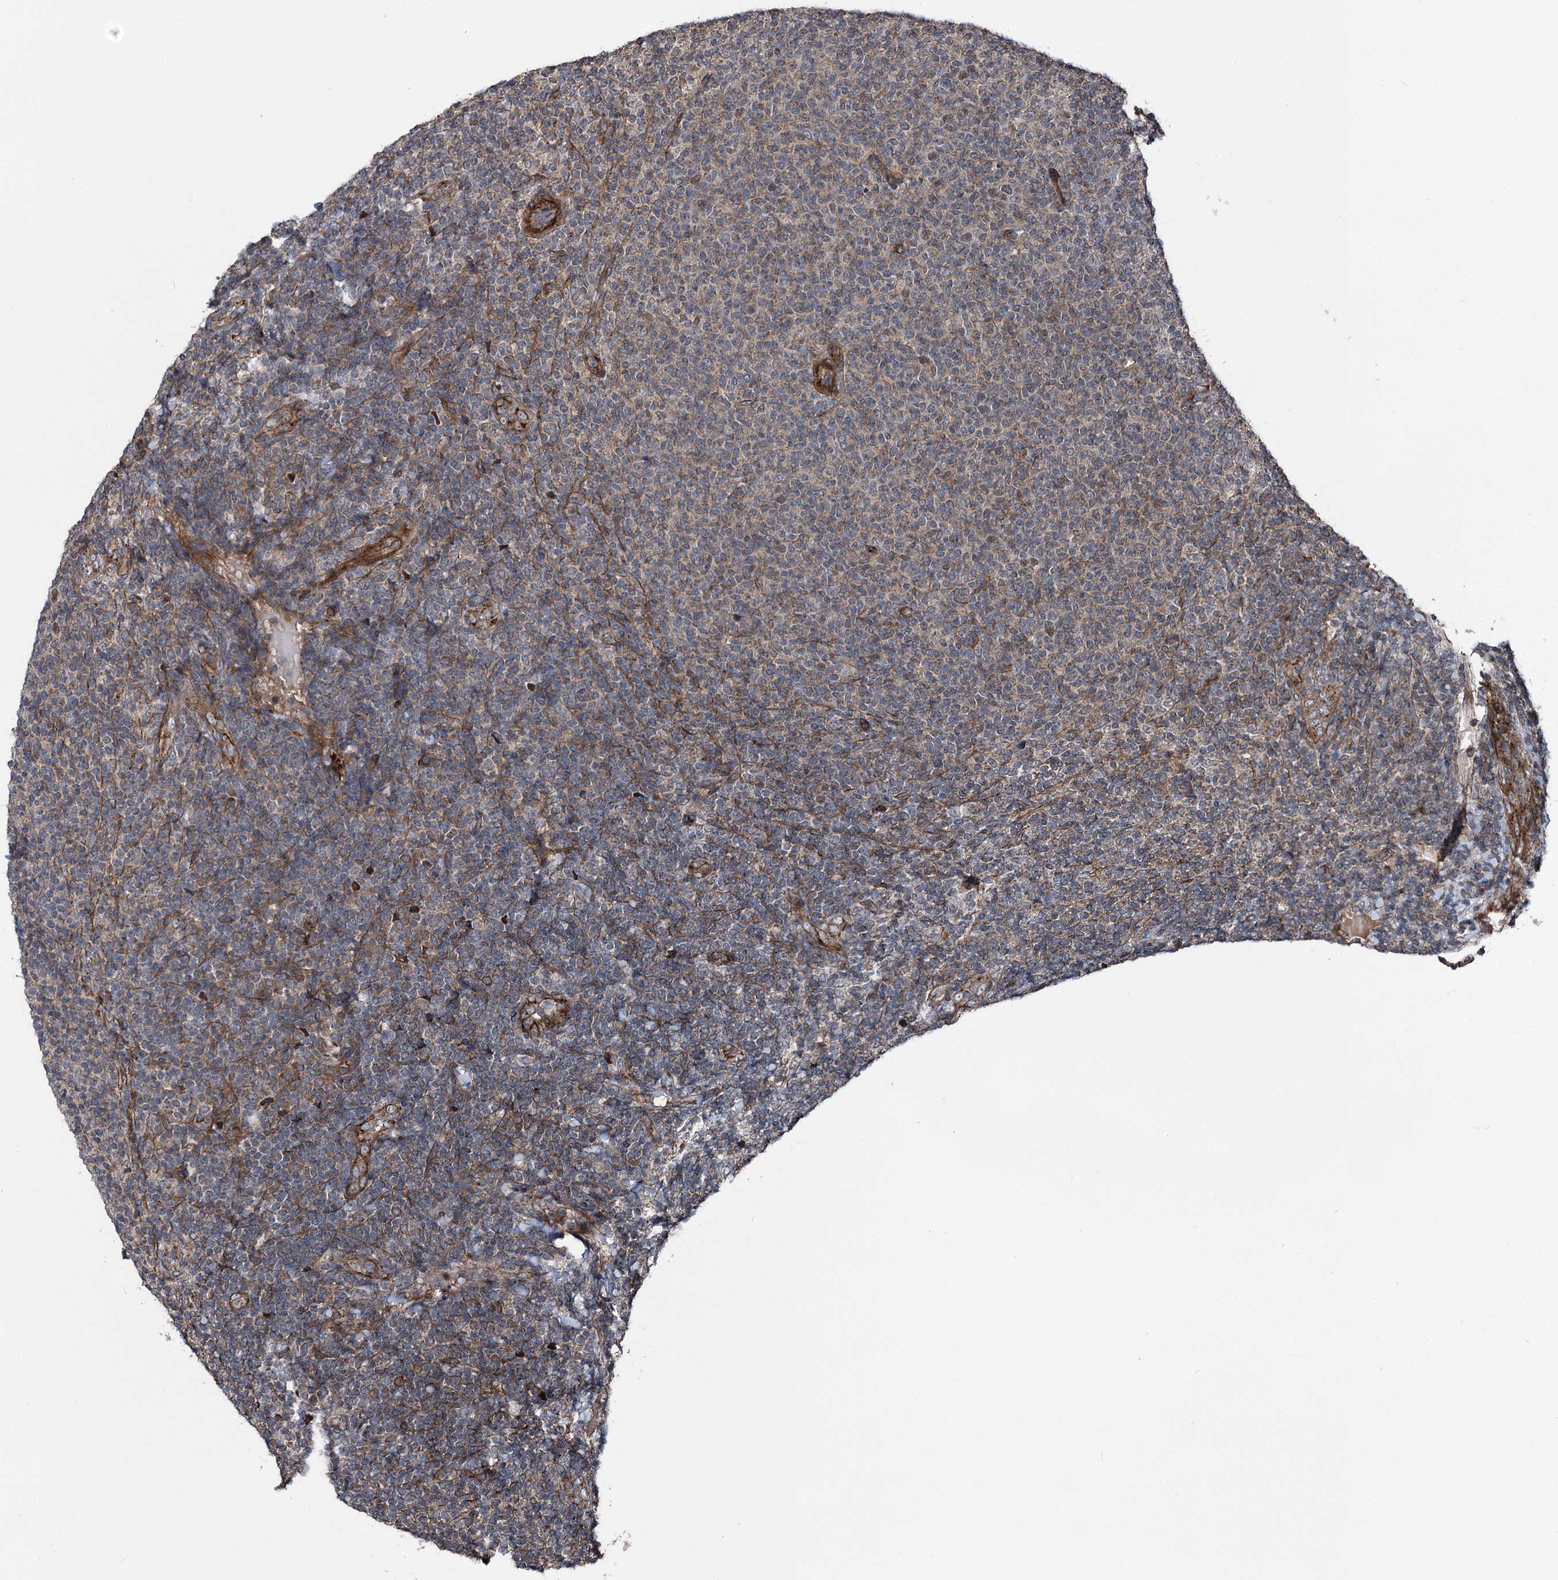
{"staining": {"intensity": "negative", "quantity": "none", "location": "none"}, "tissue": "lymphoma", "cell_type": "Tumor cells", "image_type": "cancer", "snomed": [{"axis": "morphology", "description": "Malignant lymphoma, non-Hodgkin's type, Low grade"}, {"axis": "topography", "description": "Lymph node"}], "caption": "Photomicrograph shows no significant protein expression in tumor cells of lymphoma.", "gene": "ITFG2", "patient": {"sex": "male", "age": 66}}